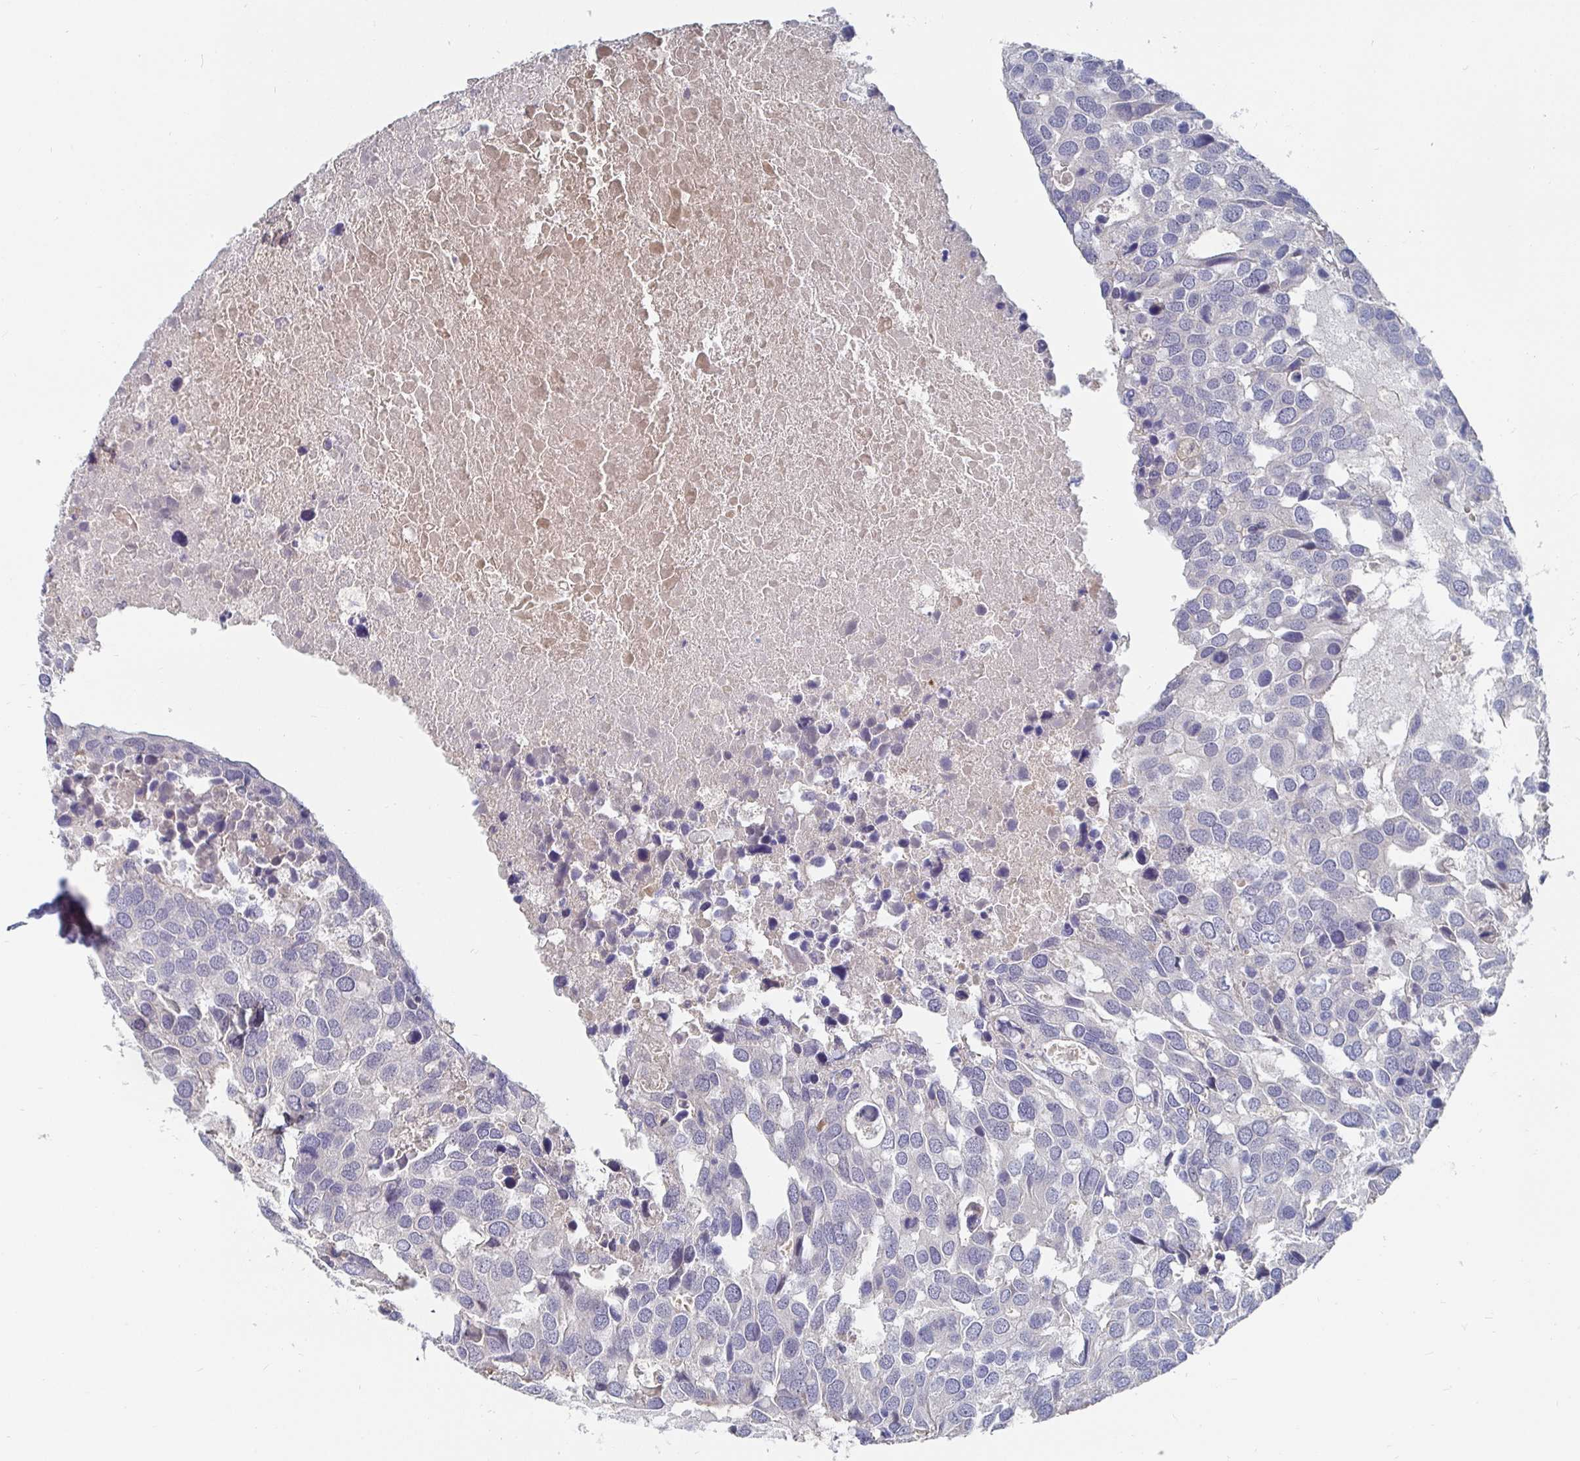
{"staining": {"intensity": "negative", "quantity": "none", "location": "none"}, "tissue": "breast cancer", "cell_type": "Tumor cells", "image_type": "cancer", "snomed": [{"axis": "morphology", "description": "Duct carcinoma"}, {"axis": "topography", "description": "Breast"}], "caption": "This is a image of immunohistochemistry staining of breast cancer, which shows no positivity in tumor cells.", "gene": "MEIS1", "patient": {"sex": "female", "age": 83}}